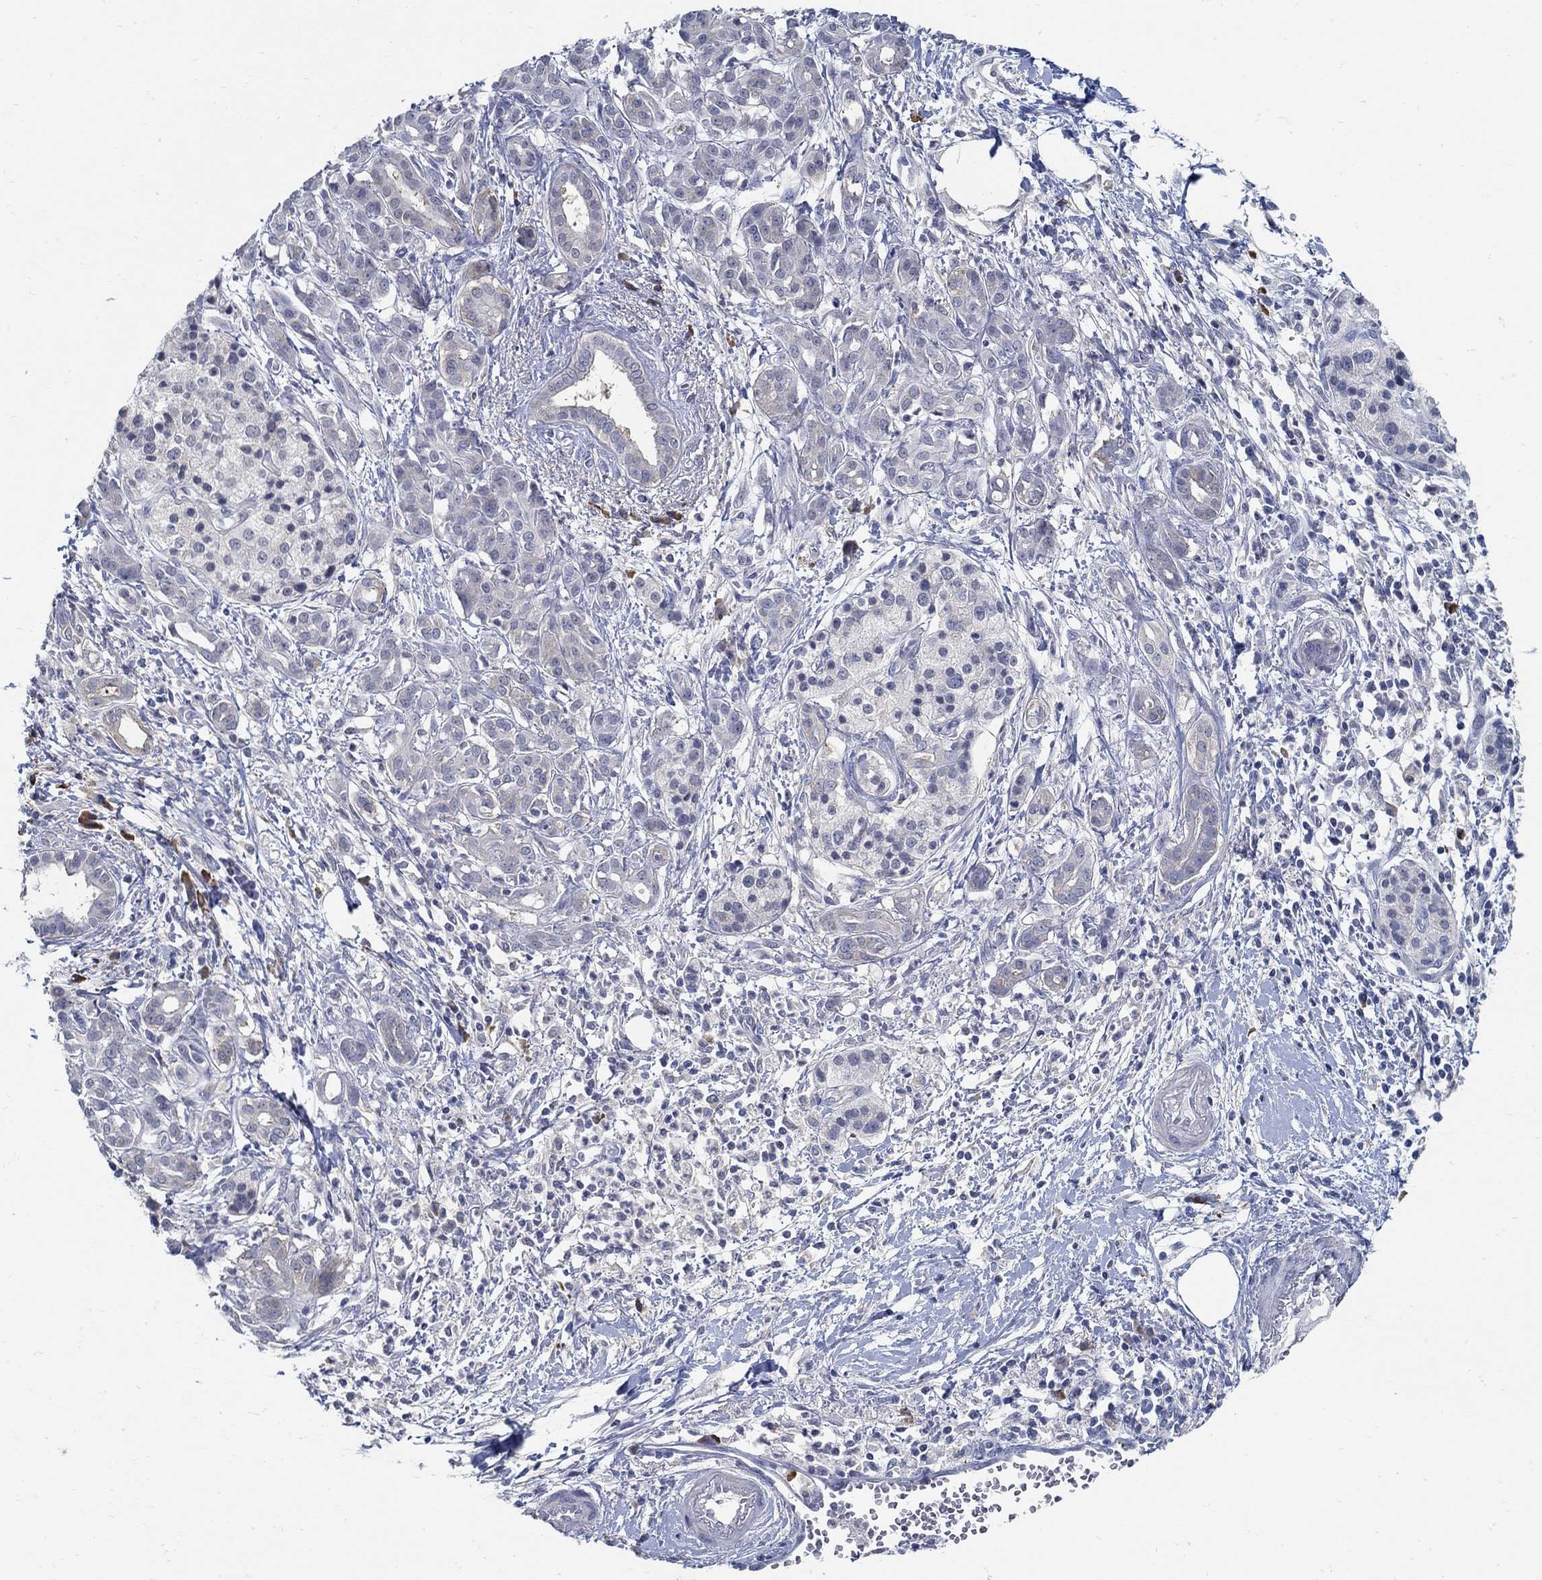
{"staining": {"intensity": "moderate", "quantity": "<25%", "location": "cytoplasmic/membranous"}, "tissue": "pancreatic cancer", "cell_type": "Tumor cells", "image_type": "cancer", "snomed": [{"axis": "morphology", "description": "Adenocarcinoma, NOS"}, {"axis": "topography", "description": "Pancreas"}], "caption": "Immunohistochemistry (IHC) staining of adenocarcinoma (pancreatic), which exhibits low levels of moderate cytoplasmic/membranous expression in approximately <25% of tumor cells indicating moderate cytoplasmic/membranous protein positivity. The staining was performed using DAB (3,3'-diaminobenzidine) (brown) for protein detection and nuclei were counterstained in hematoxylin (blue).", "gene": "PCDH11X", "patient": {"sex": "male", "age": 72}}